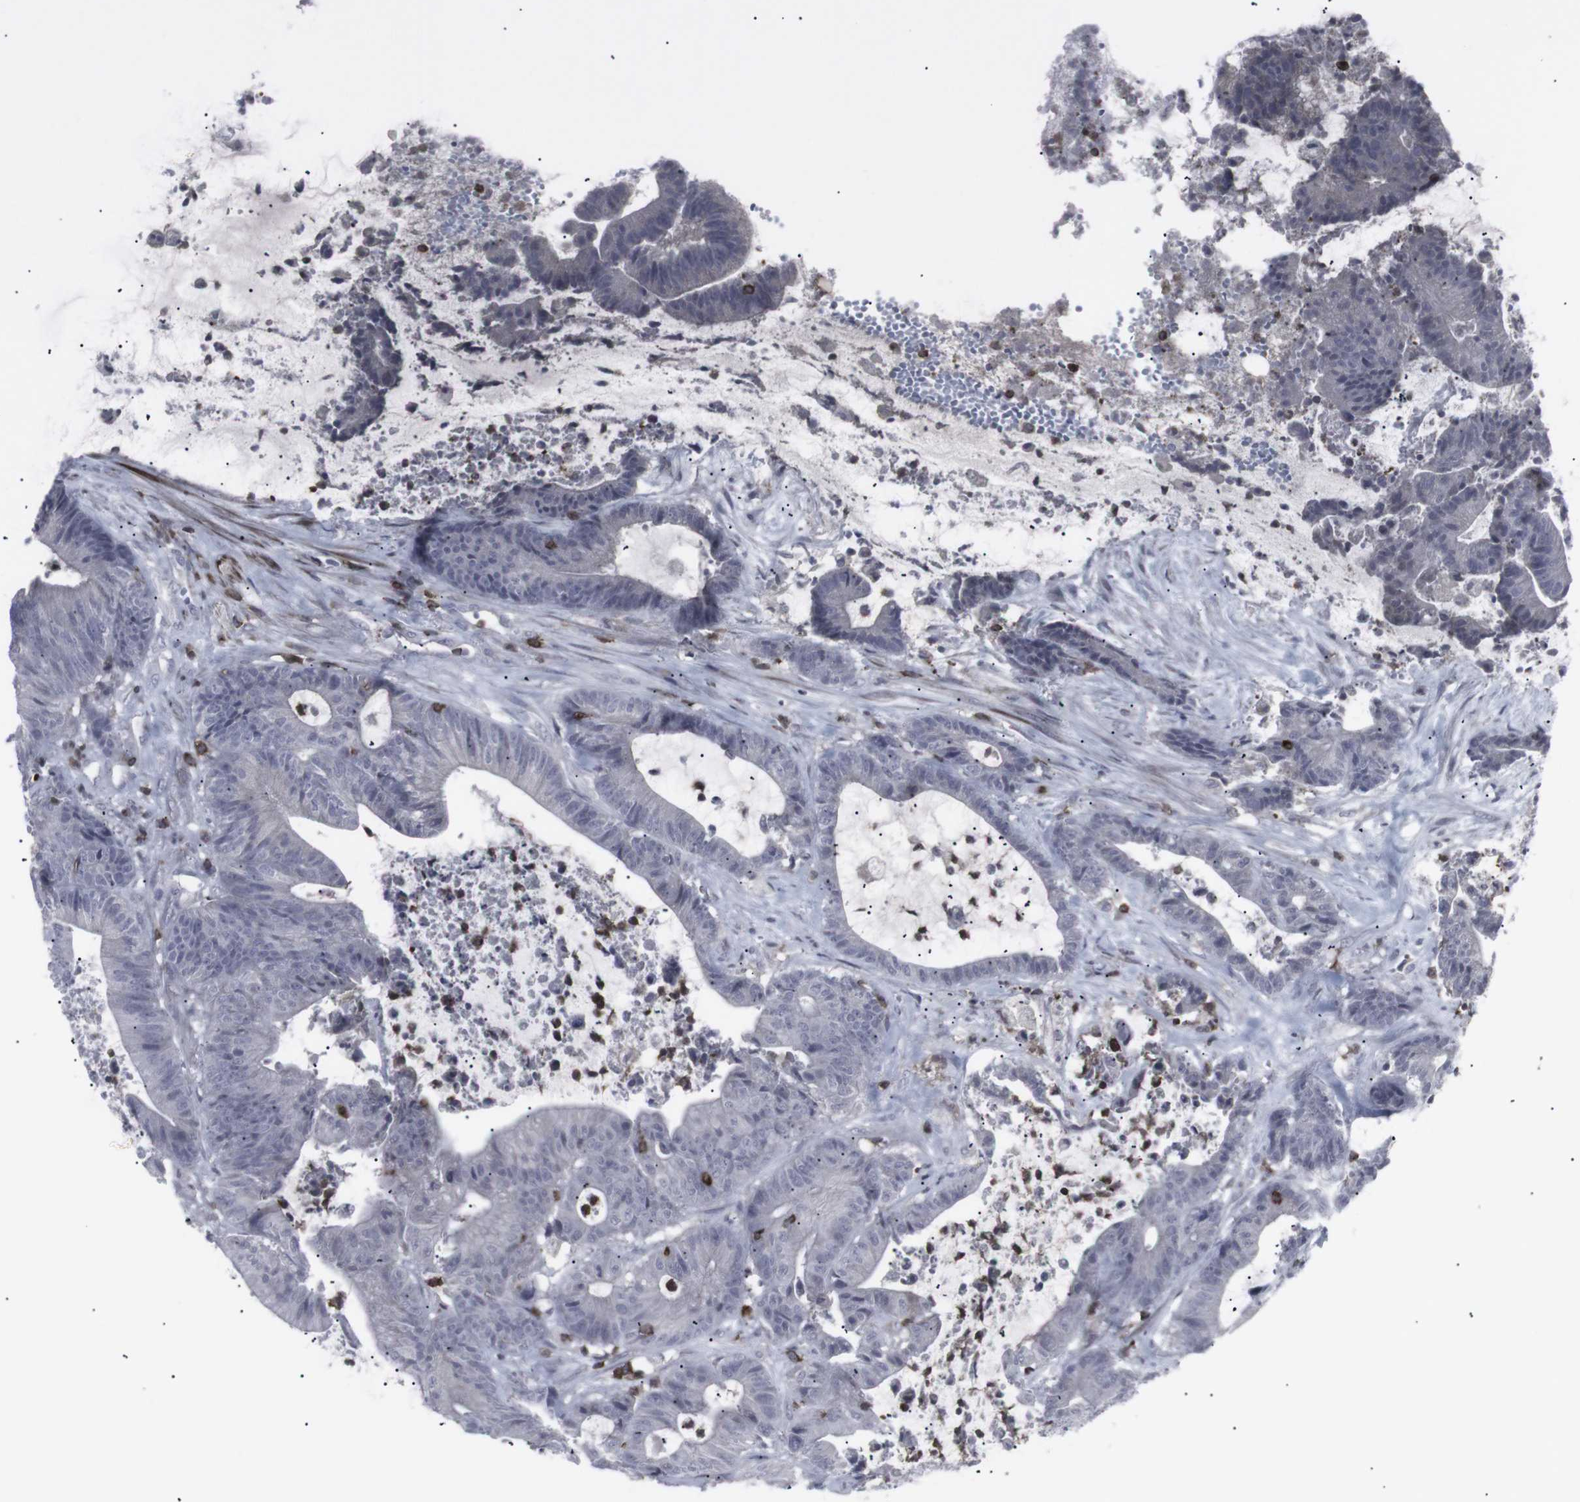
{"staining": {"intensity": "negative", "quantity": "none", "location": "none"}, "tissue": "colorectal cancer", "cell_type": "Tumor cells", "image_type": "cancer", "snomed": [{"axis": "morphology", "description": "Adenocarcinoma, NOS"}, {"axis": "topography", "description": "Colon"}], "caption": "IHC of colorectal cancer (adenocarcinoma) demonstrates no expression in tumor cells.", "gene": "APOBEC2", "patient": {"sex": "female", "age": 84}}